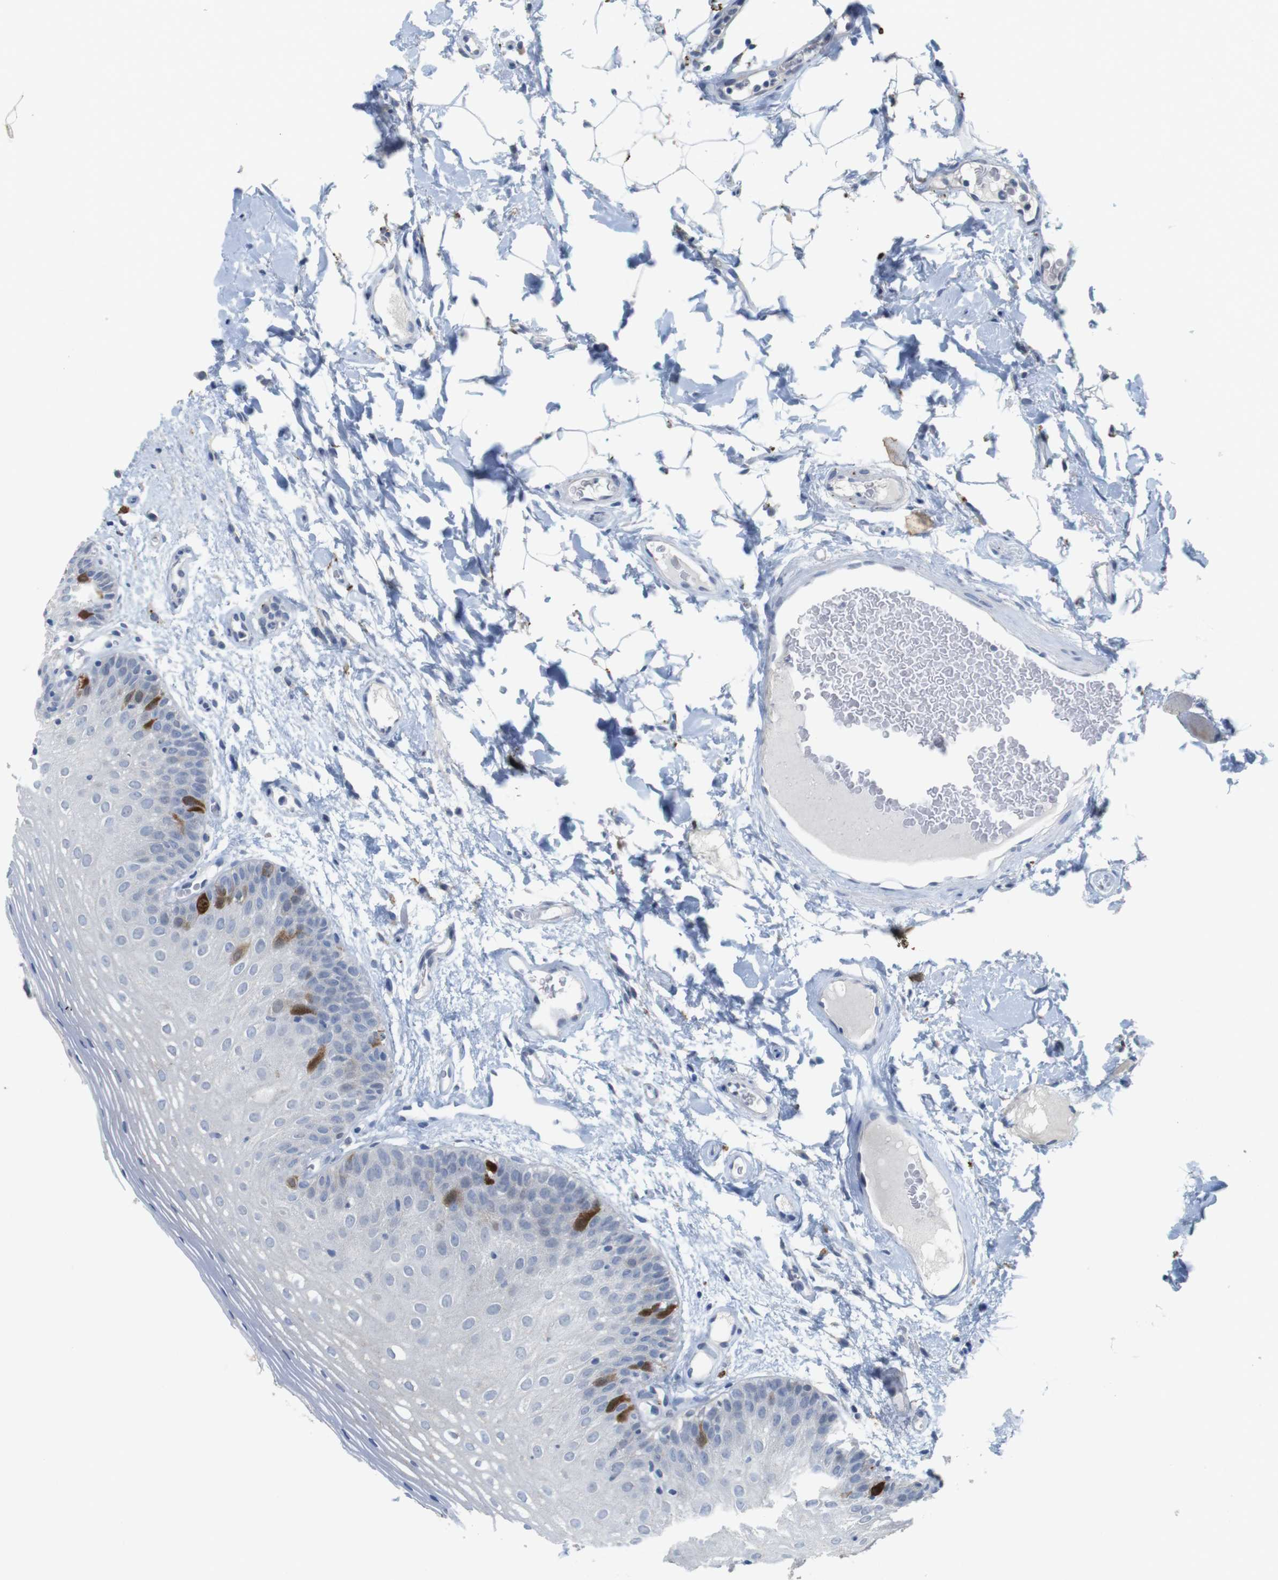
{"staining": {"intensity": "moderate", "quantity": "<25%", "location": "cytoplasmic/membranous"}, "tissue": "oral mucosa", "cell_type": "Squamous epithelial cells", "image_type": "normal", "snomed": [{"axis": "morphology", "description": "Normal tissue, NOS"}, {"axis": "morphology", "description": "Squamous cell carcinoma, NOS"}, {"axis": "topography", "description": "Skeletal muscle"}, {"axis": "topography", "description": "Oral tissue"}], "caption": "Immunohistochemistry (IHC) image of unremarkable oral mucosa stained for a protein (brown), which shows low levels of moderate cytoplasmic/membranous expression in approximately <25% of squamous epithelial cells.", "gene": "KPNA2", "patient": {"sex": "male", "age": 71}}